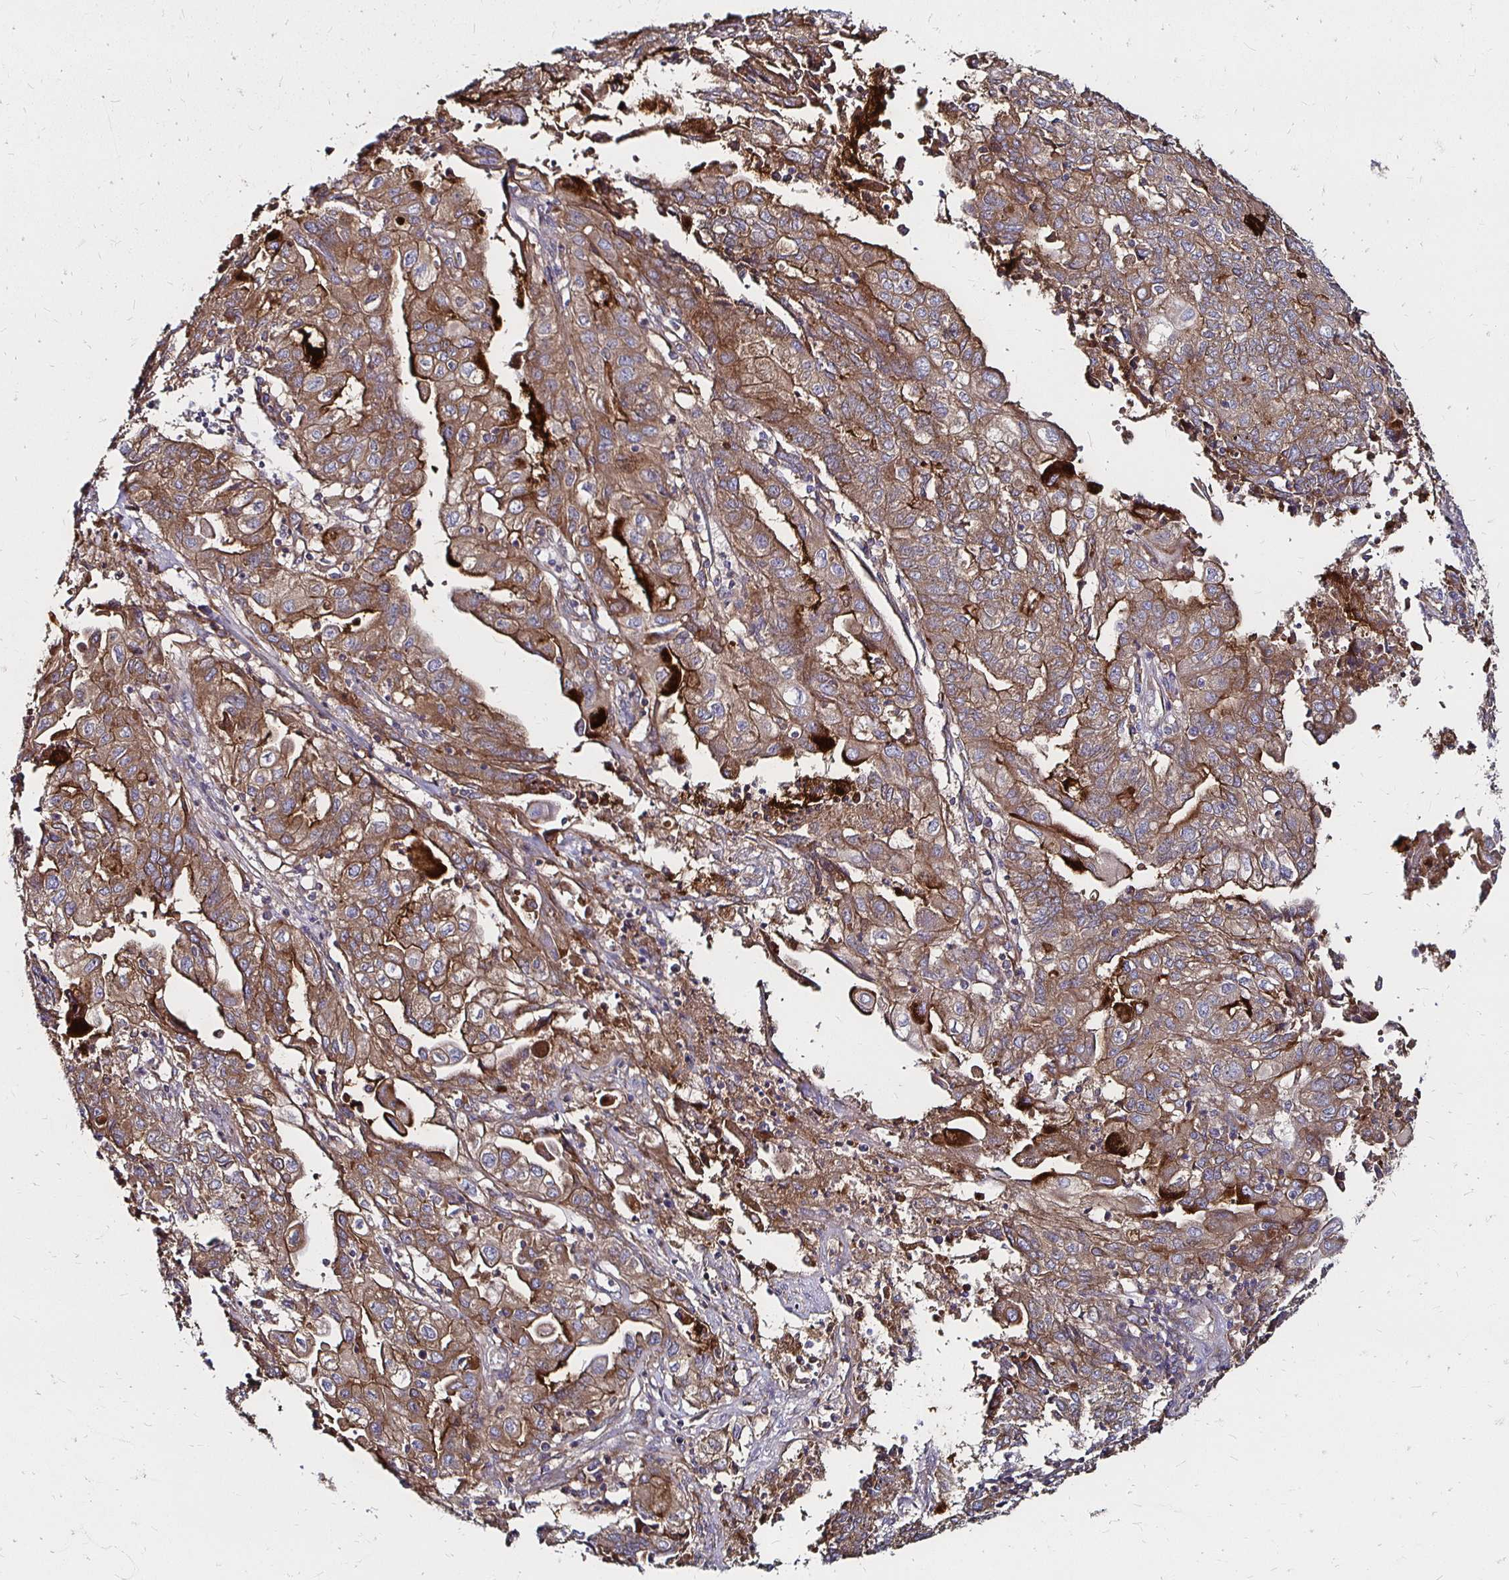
{"staining": {"intensity": "moderate", "quantity": ">75%", "location": "cytoplasmic/membranous"}, "tissue": "endometrial cancer", "cell_type": "Tumor cells", "image_type": "cancer", "snomed": [{"axis": "morphology", "description": "Adenocarcinoma, NOS"}, {"axis": "topography", "description": "Endometrium"}], "caption": "Endometrial cancer (adenocarcinoma) tissue reveals moderate cytoplasmic/membranous expression in approximately >75% of tumor cells, visualized by immunohistochemistry.", "gene": "NCSTN", "patient": {"sex": "female", "age": 54}}